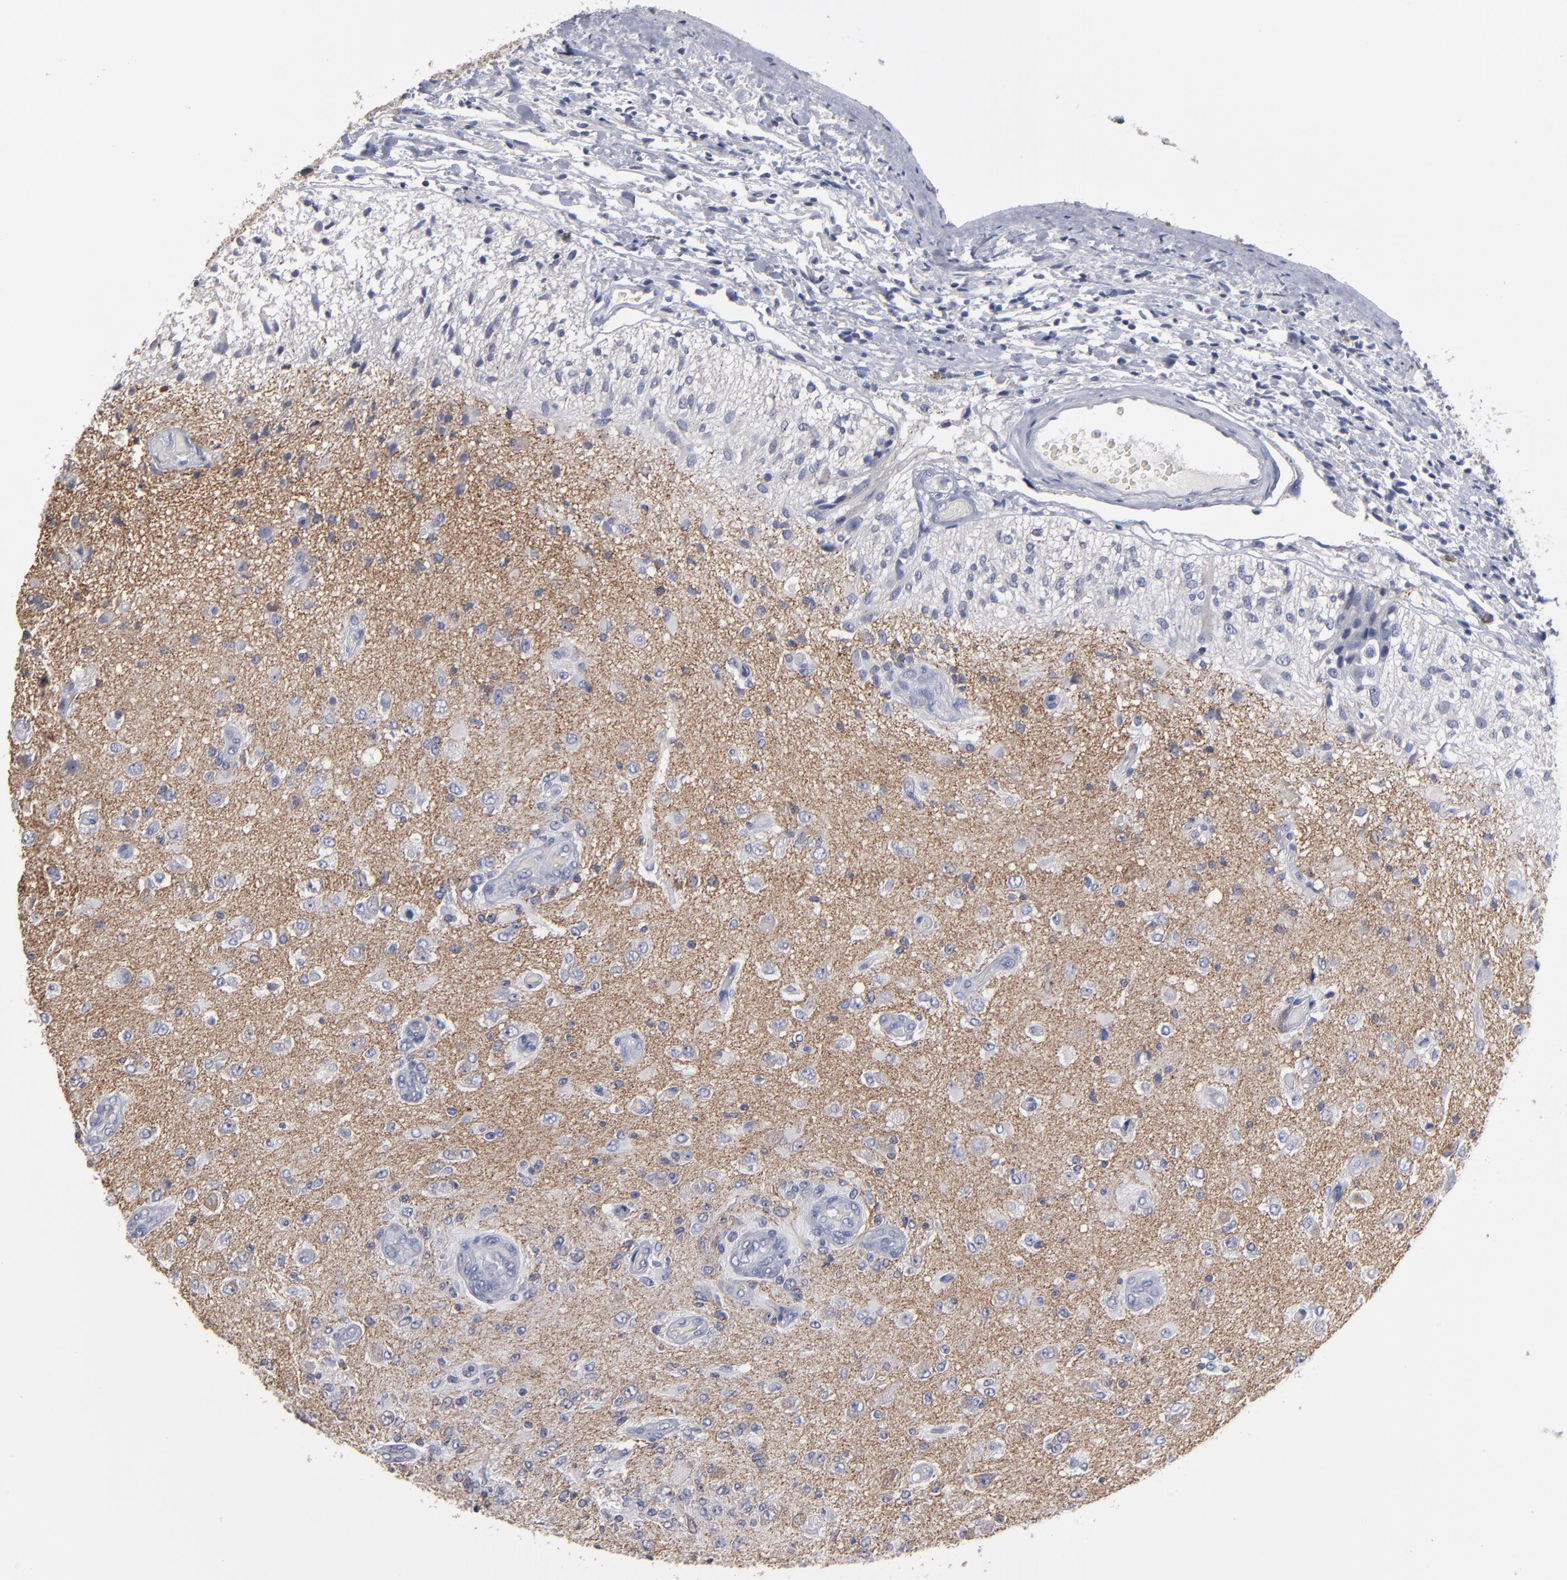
{"staining": {"intensity": "negative", "quantity": "none", "location": "none"}, "tissue": "glioma", "cell_type": "Tumor cells", "image_type": "cancer", "snomed": [{"axis": "morphology", "description": "Normal tissue, NOS"}, {"axis": "morphology", "description": "Glioma, malignant, High grade"}, {"axis": "topography", "description": "Cerebral cortex"}], "caption": "High-grade glioma (malignant) was stained to show a protein in brown. There is no significant staining in tumor cells. (DAB (3,3'-diaminobenzidine) immunohistochemistry (IHC) with hematoxylin counter stain).", "gene": "RPH3A", "patient": {"sex": "male", "age": 77}}